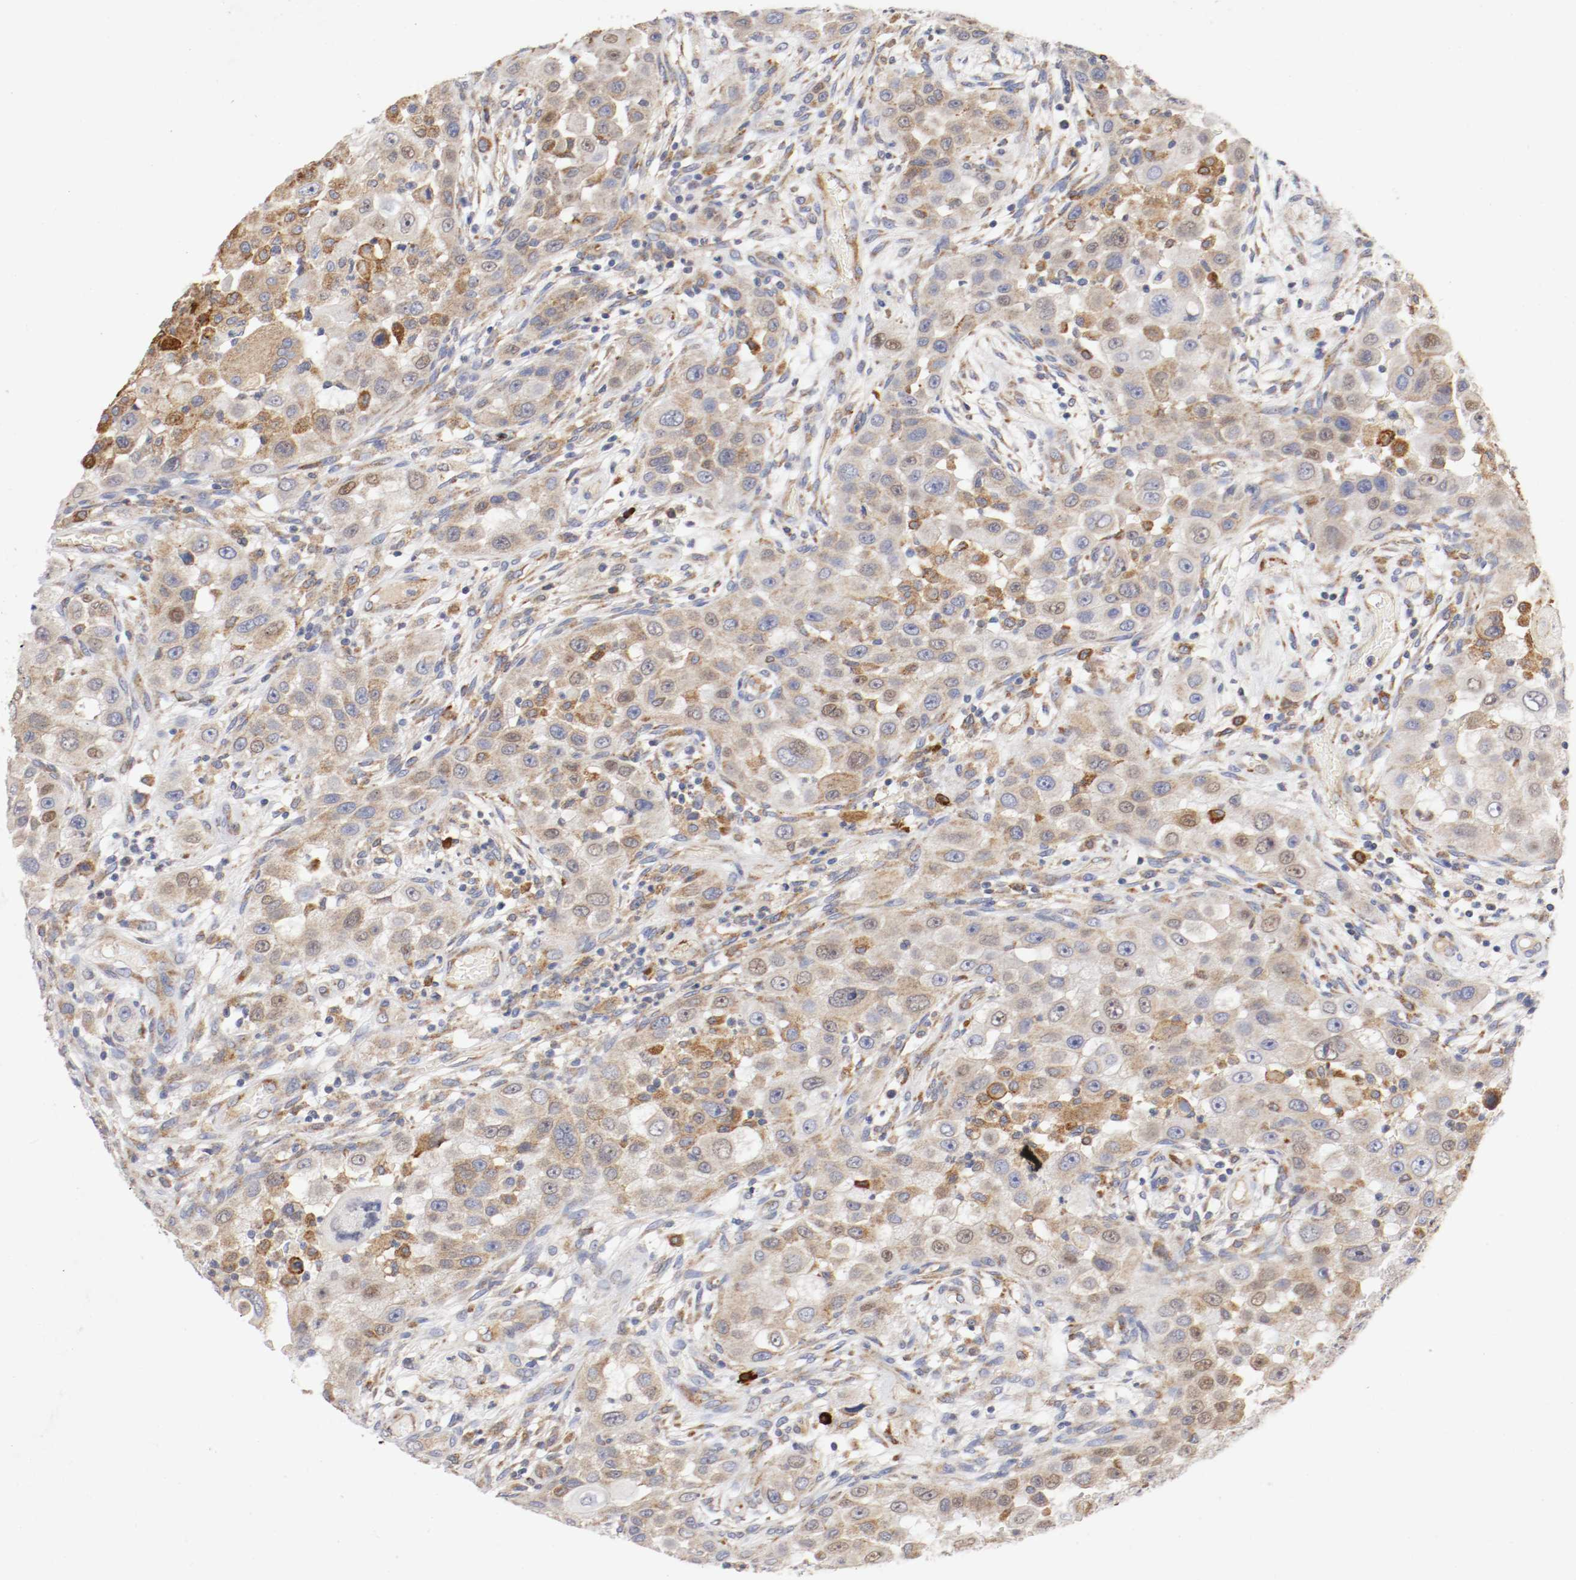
{"staining": {"intensity": "moderate", "quantity": "25%-75%", "location": "cytoplasmic/membranous"}, "tissue": "head and neck cancer", "cell_type": "Tumor cells", "image_type": "cancer", "snomed": [{"axis": "morphology", "description": "Carcinoma, NOS"}, {"axis": "topography", "description": "Head-Neck"}], "caption": "There is medium levels of moderate cytoplasmic/membranous positivity in tumor cells of head and neck cancer (carcinoma), as demonstrated by immunohistochemical staining (brown color).", "gene": "TRAF2", "patient": {"sex": "male", "age": 87}}